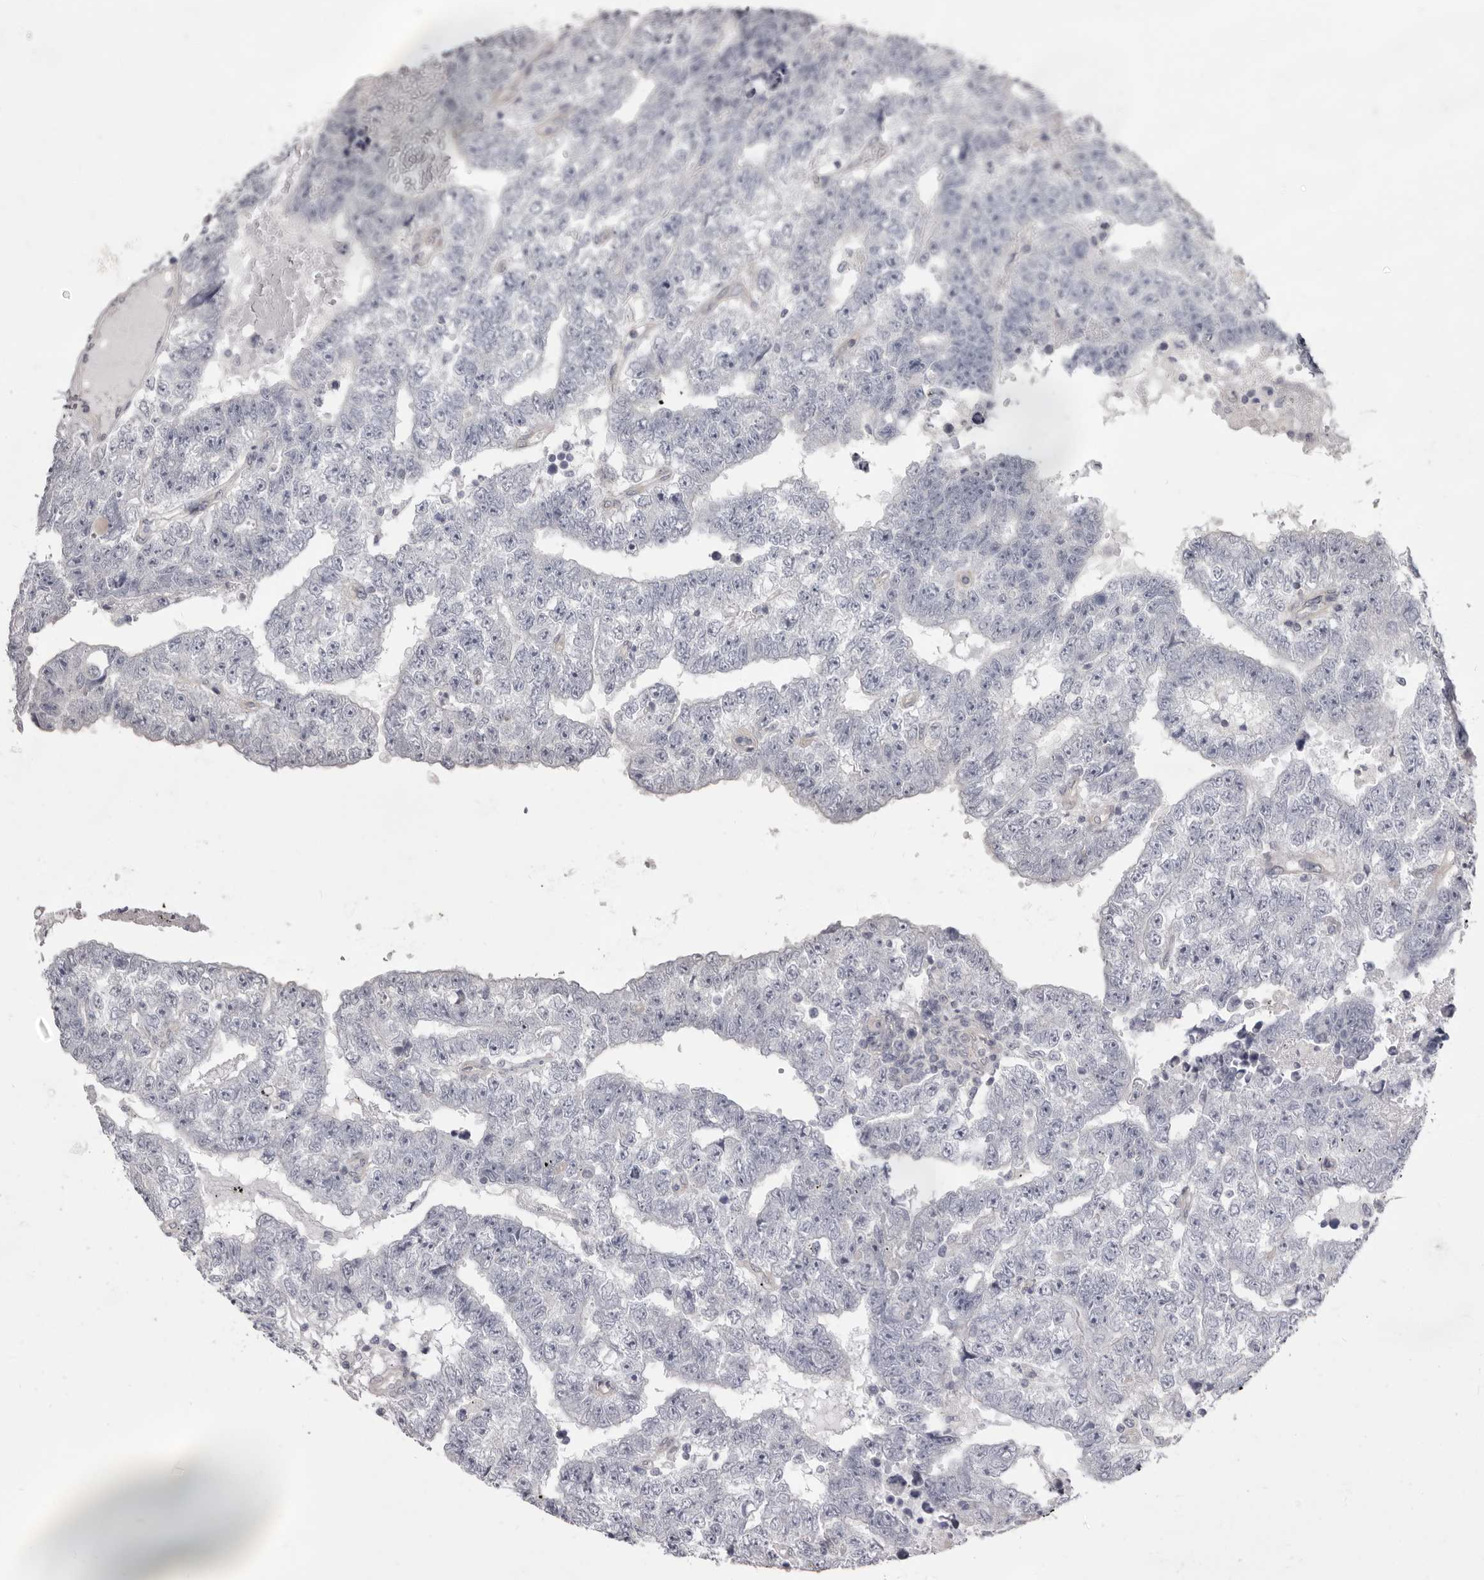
{"staining": {"intensity": "negative", "quantity": "none", "location": "none"}, "tissue": "testis cancer", "cell_type": "Tumor cells", "image_type": "cancer", "snomed": [{"axis": "morphology", "description": "Carcinoma, Embryonal, NOS"}, {"axis": "topography", "description": "Testis"}], "caption": "A high-resolution histopathology image shows immunohistochemistry staining of testis cancer, which reveals no significant staining in tumor cells. (Stains: DAB immunohistochemistry (IHC) with hematoxylin counter stain, Microscopy: brightfield microscopy at high magnification).", "gene": "GSK3B", "patient": {"sex": "male", "age": 25}}